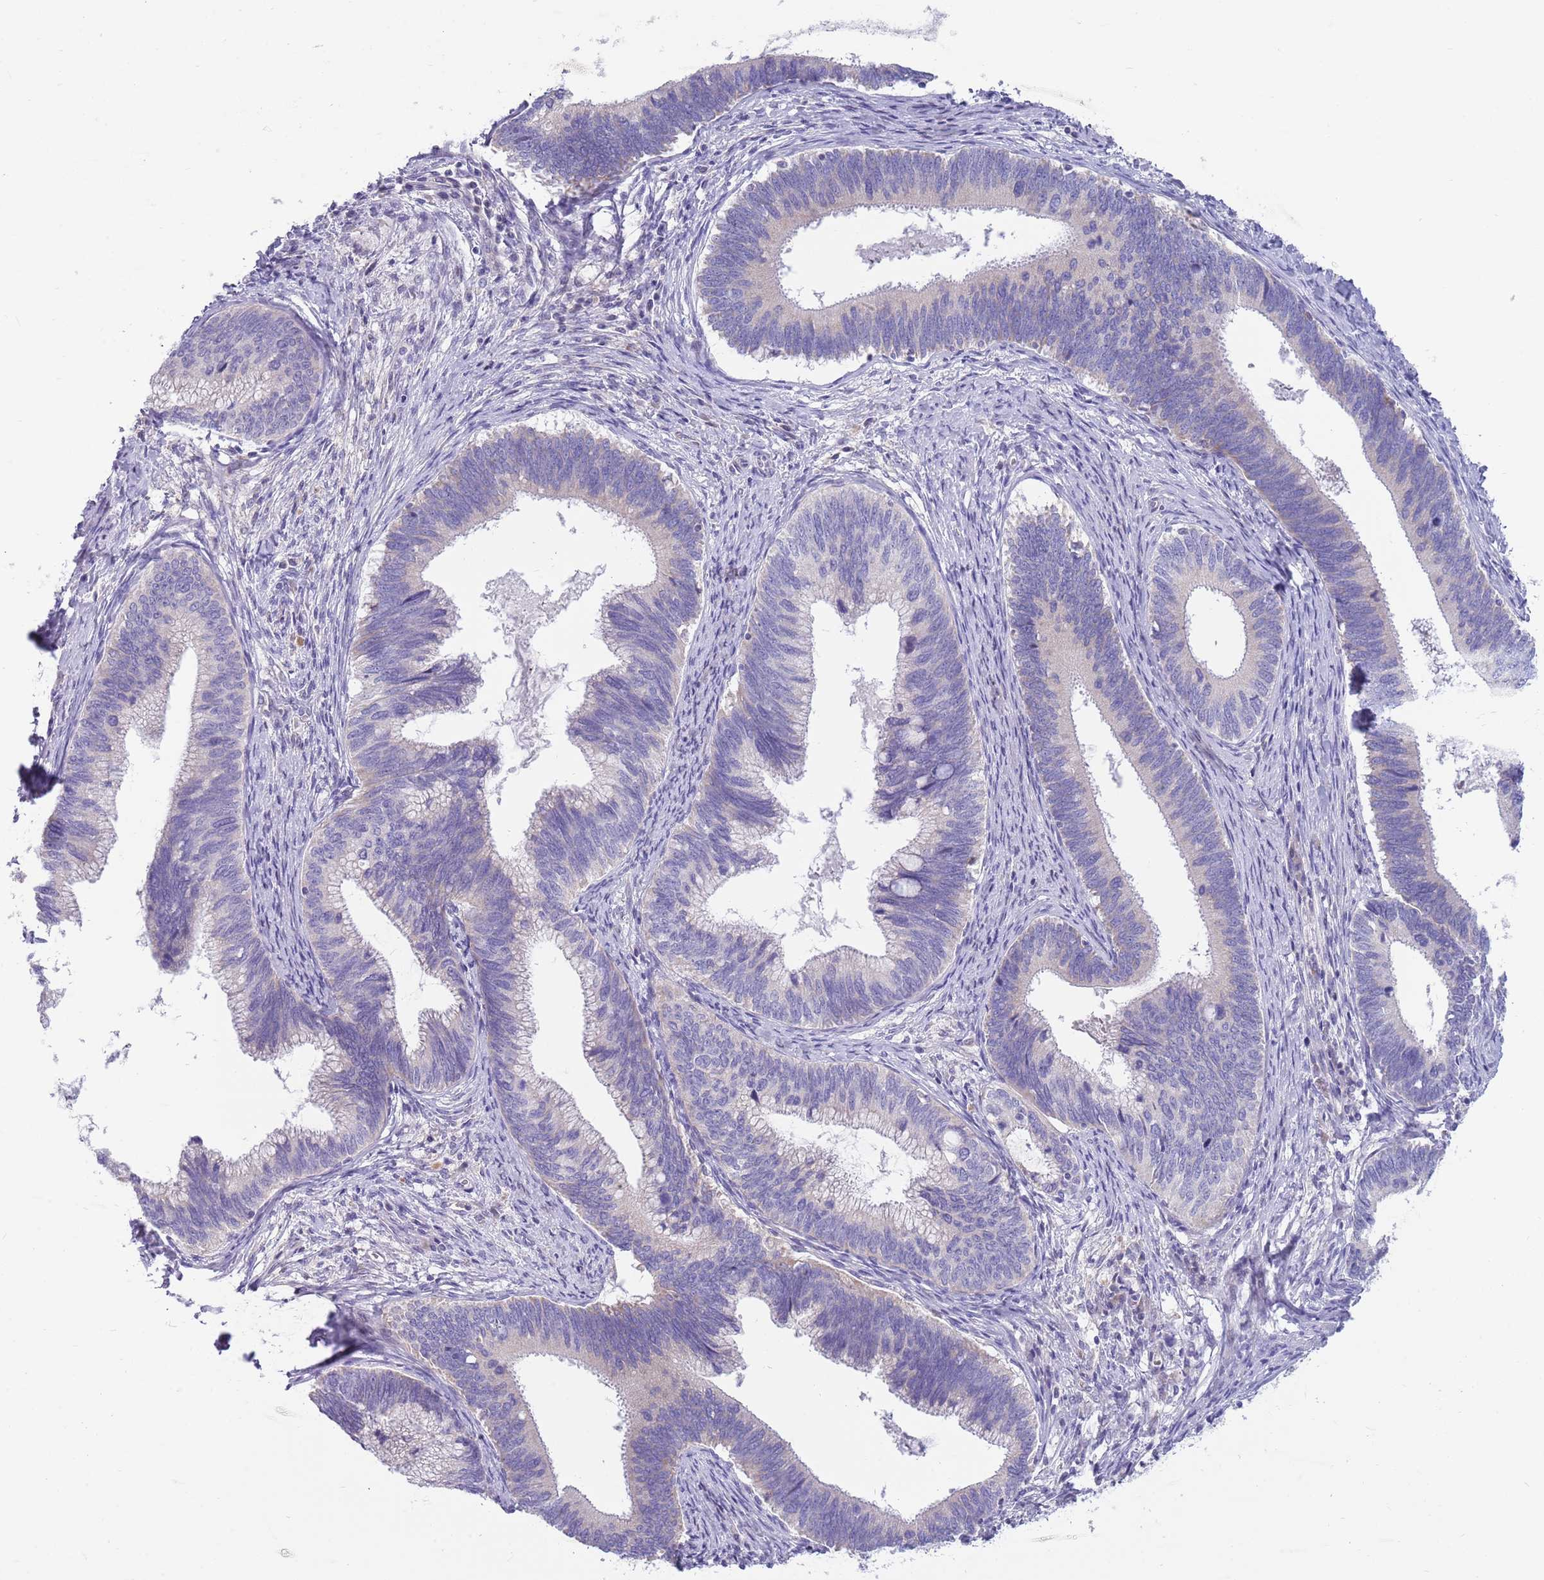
{"staining": {"intensity": "negative", "quantity": "none", "location": "none"}, "tissue": "cervical cancer", "cell_type": "Tumor cells", "image_type": "cancer", "snomed": [{"axis": "morphology", "description": "Adenocarcinoma, NOS"}, {"axis": "topography", "description": "Cervix"}], "caption": "Tumor cells show no significant protein positivity in cervical cancer. Nuclei are stained in blue.", "gene": "DDHD1", "patient": {"sex": "female", "age": 42}}